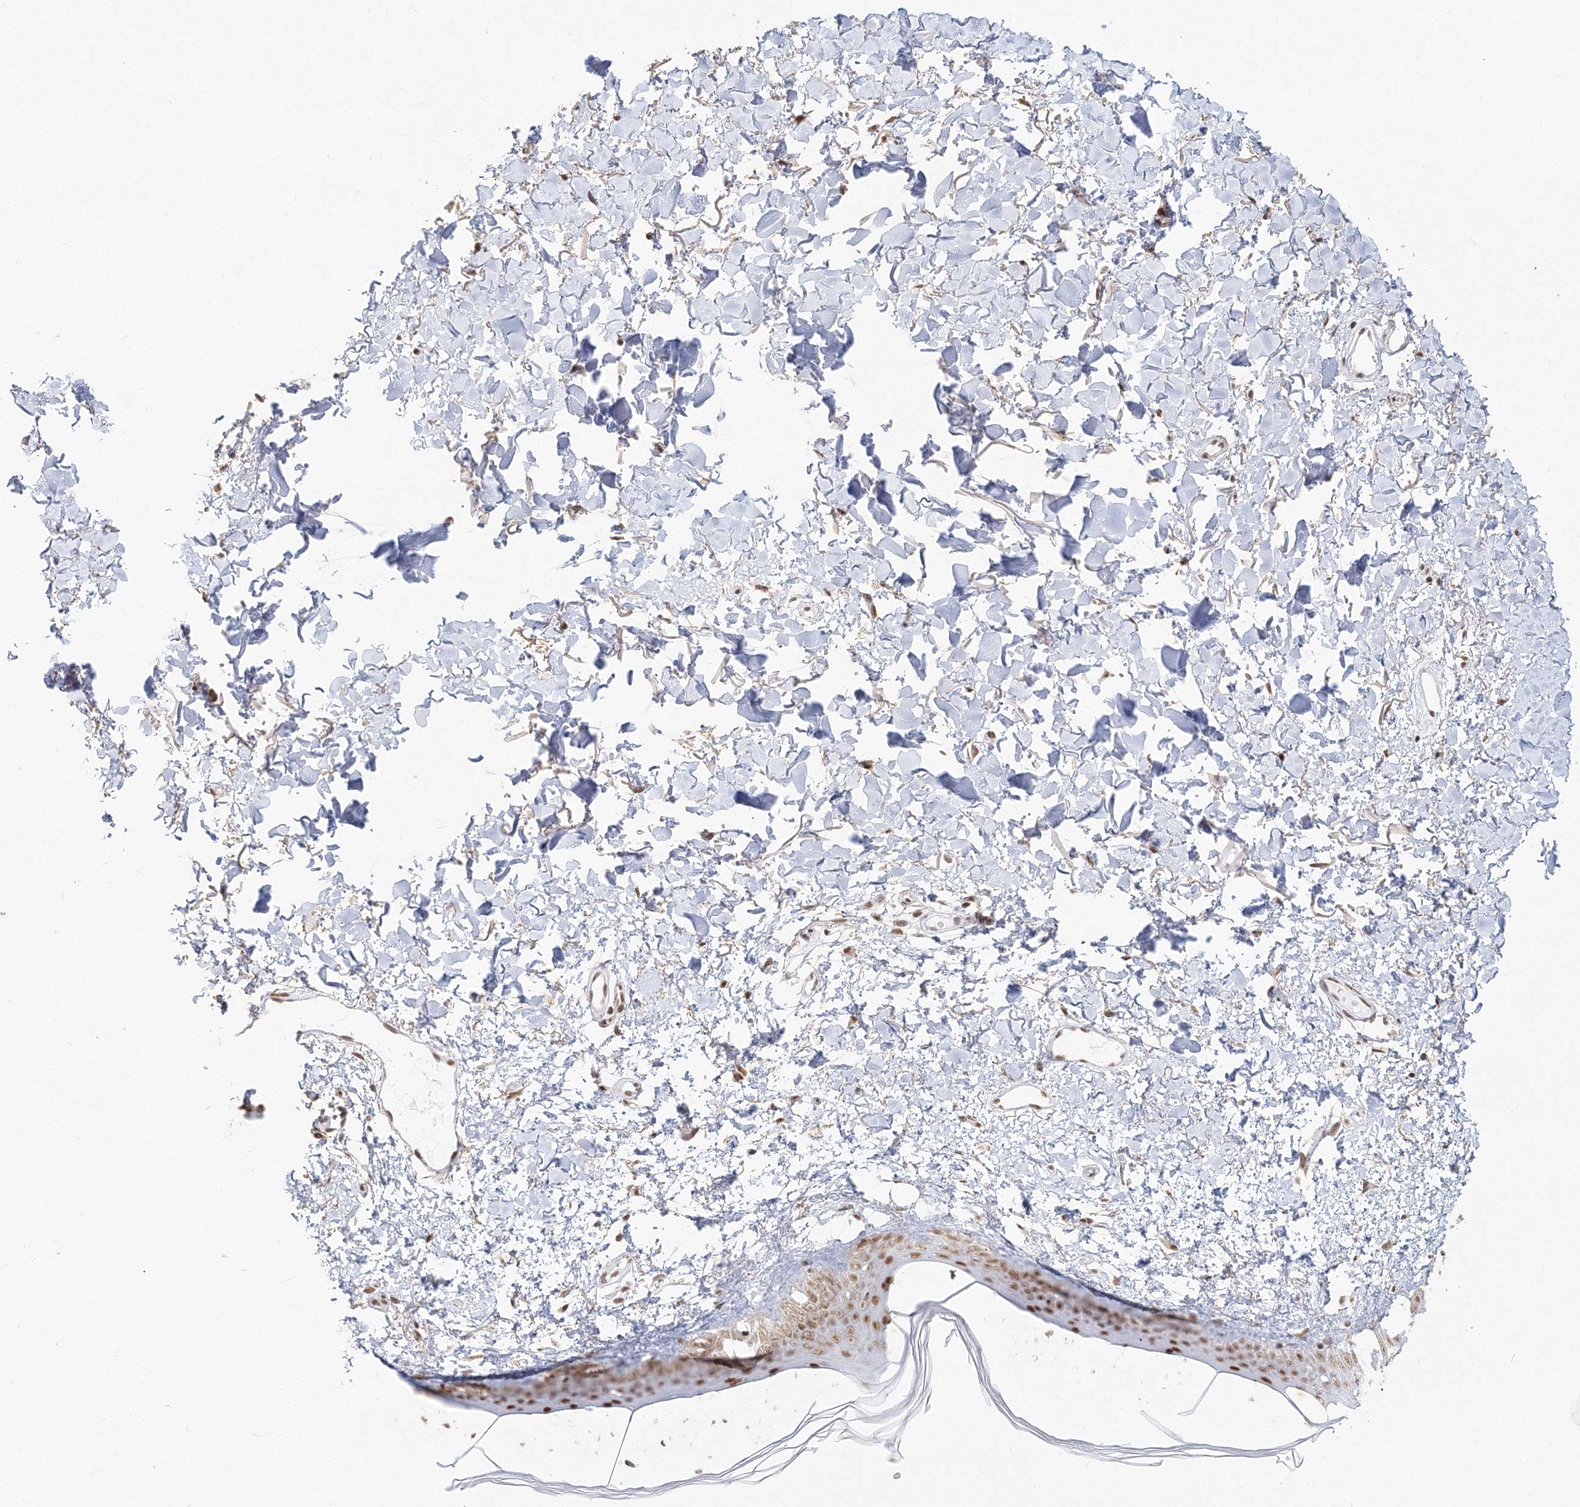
{"staining": {"intensity": "moderate", "quantity": ">75%", "location": "nuclear"}, "tissue": "skin", "cell_type": "Fibroblasts", "image_type": "normal", "snomed": [{"axis": "morphology", "description": "Normal tissue, NOS"}, {"axis": "topography", "description": "Skin"}], "caption": "This is an image of IHC staining of unremarkable skin, which shows moderate positivity in the nuclear of fibroblasts.", "gene": "PPP4R2", "patient": {"sex": "female", "age": 58}}